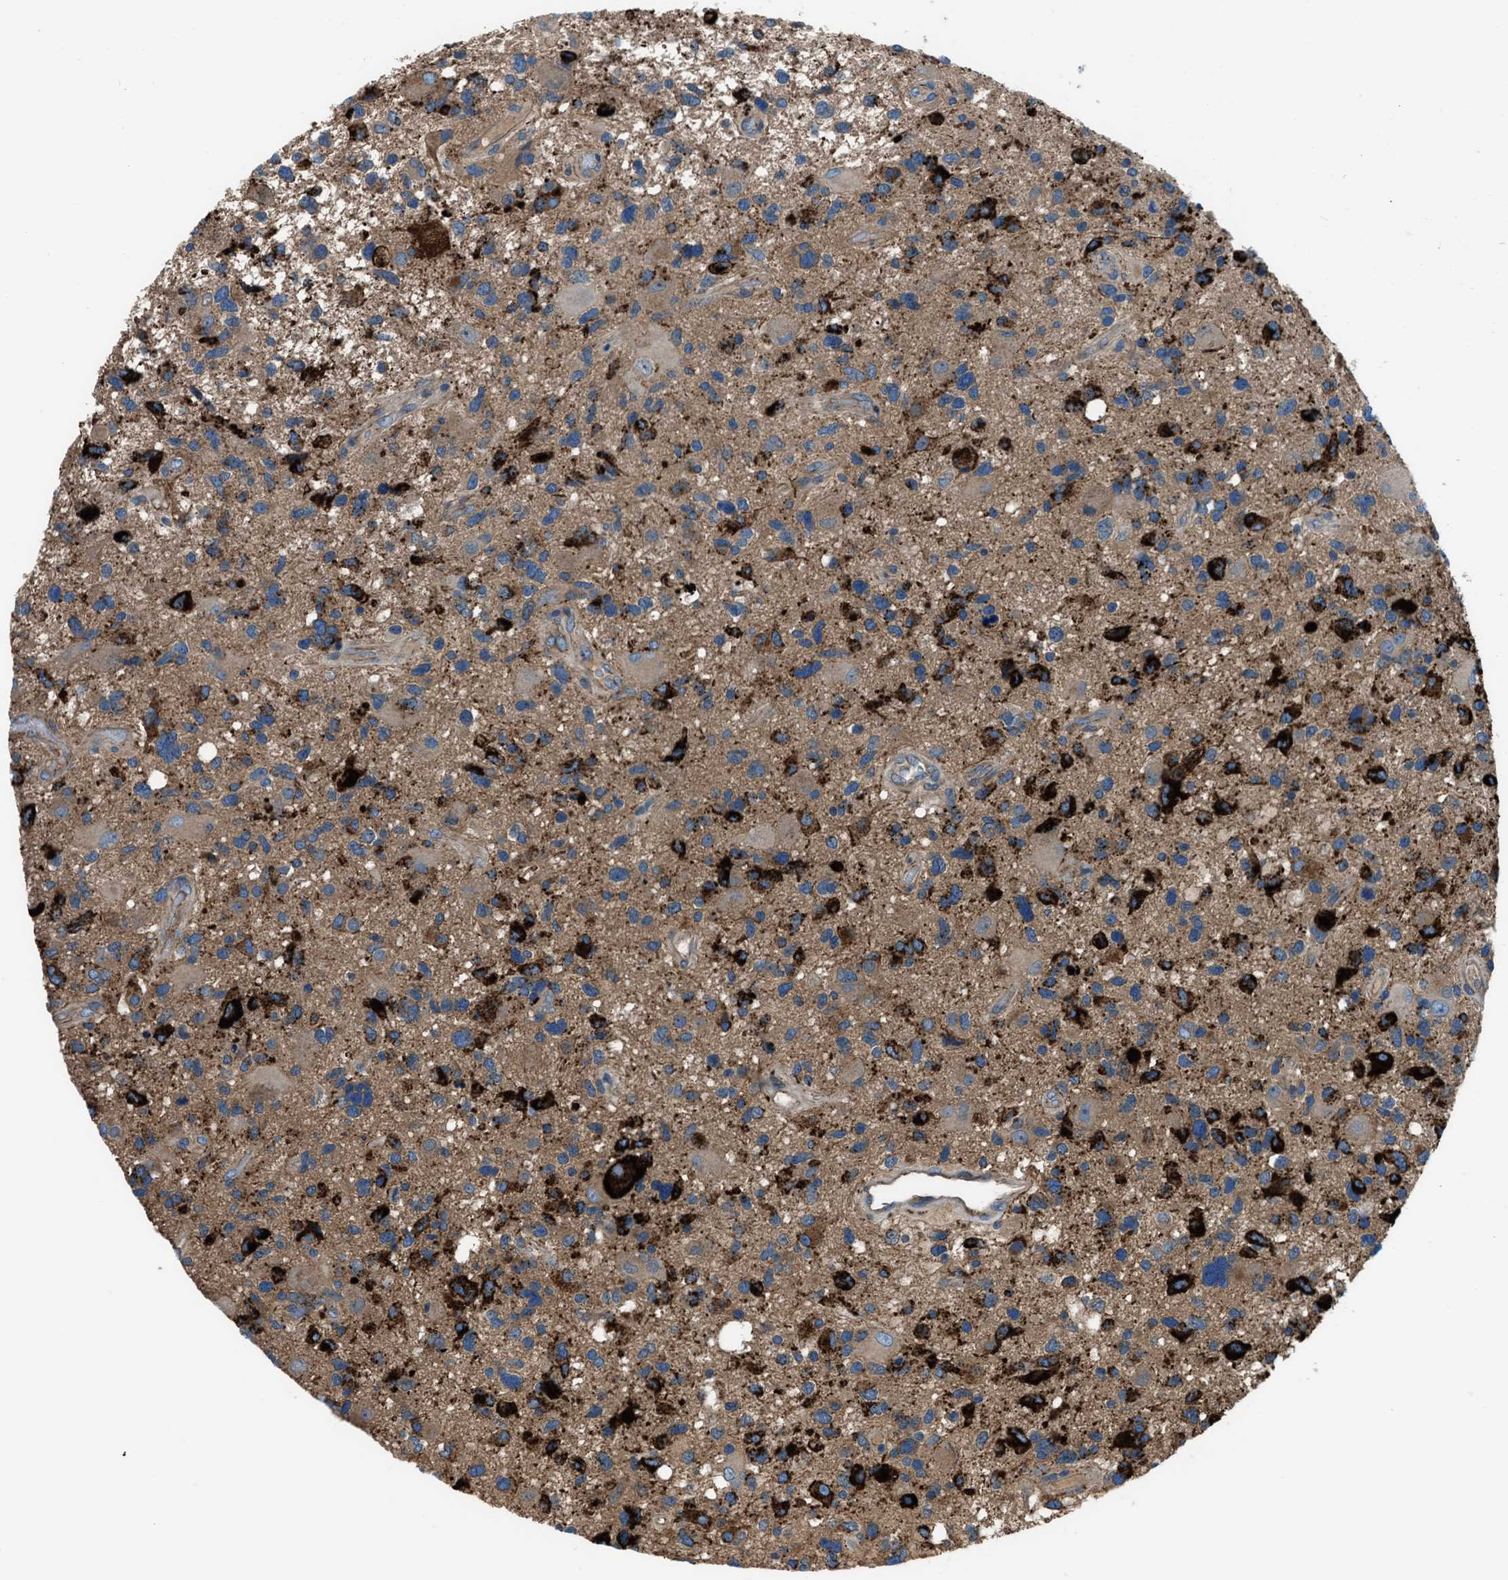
{"staining": {"intensity": "moderate", "quantity": "25%-75%", "location": "cytoplasmic/membranous"}, "tissue": "glioma", "cell_type": "Tumor cells", "image_type": "cancer", "snomed": [{"axis": "morphology", "description": "Glioma, malignant, High grade"}, {"axis": "topography", "description": "Brain"}], "caption": "Malignant glioma (high-grade) tissue demonstrates moderate cytoplasmic/membranous expression in about 25%-75% of tumor cells", "gene": "SLC38A6", "patient": {"sex": "male", "age": 33}}